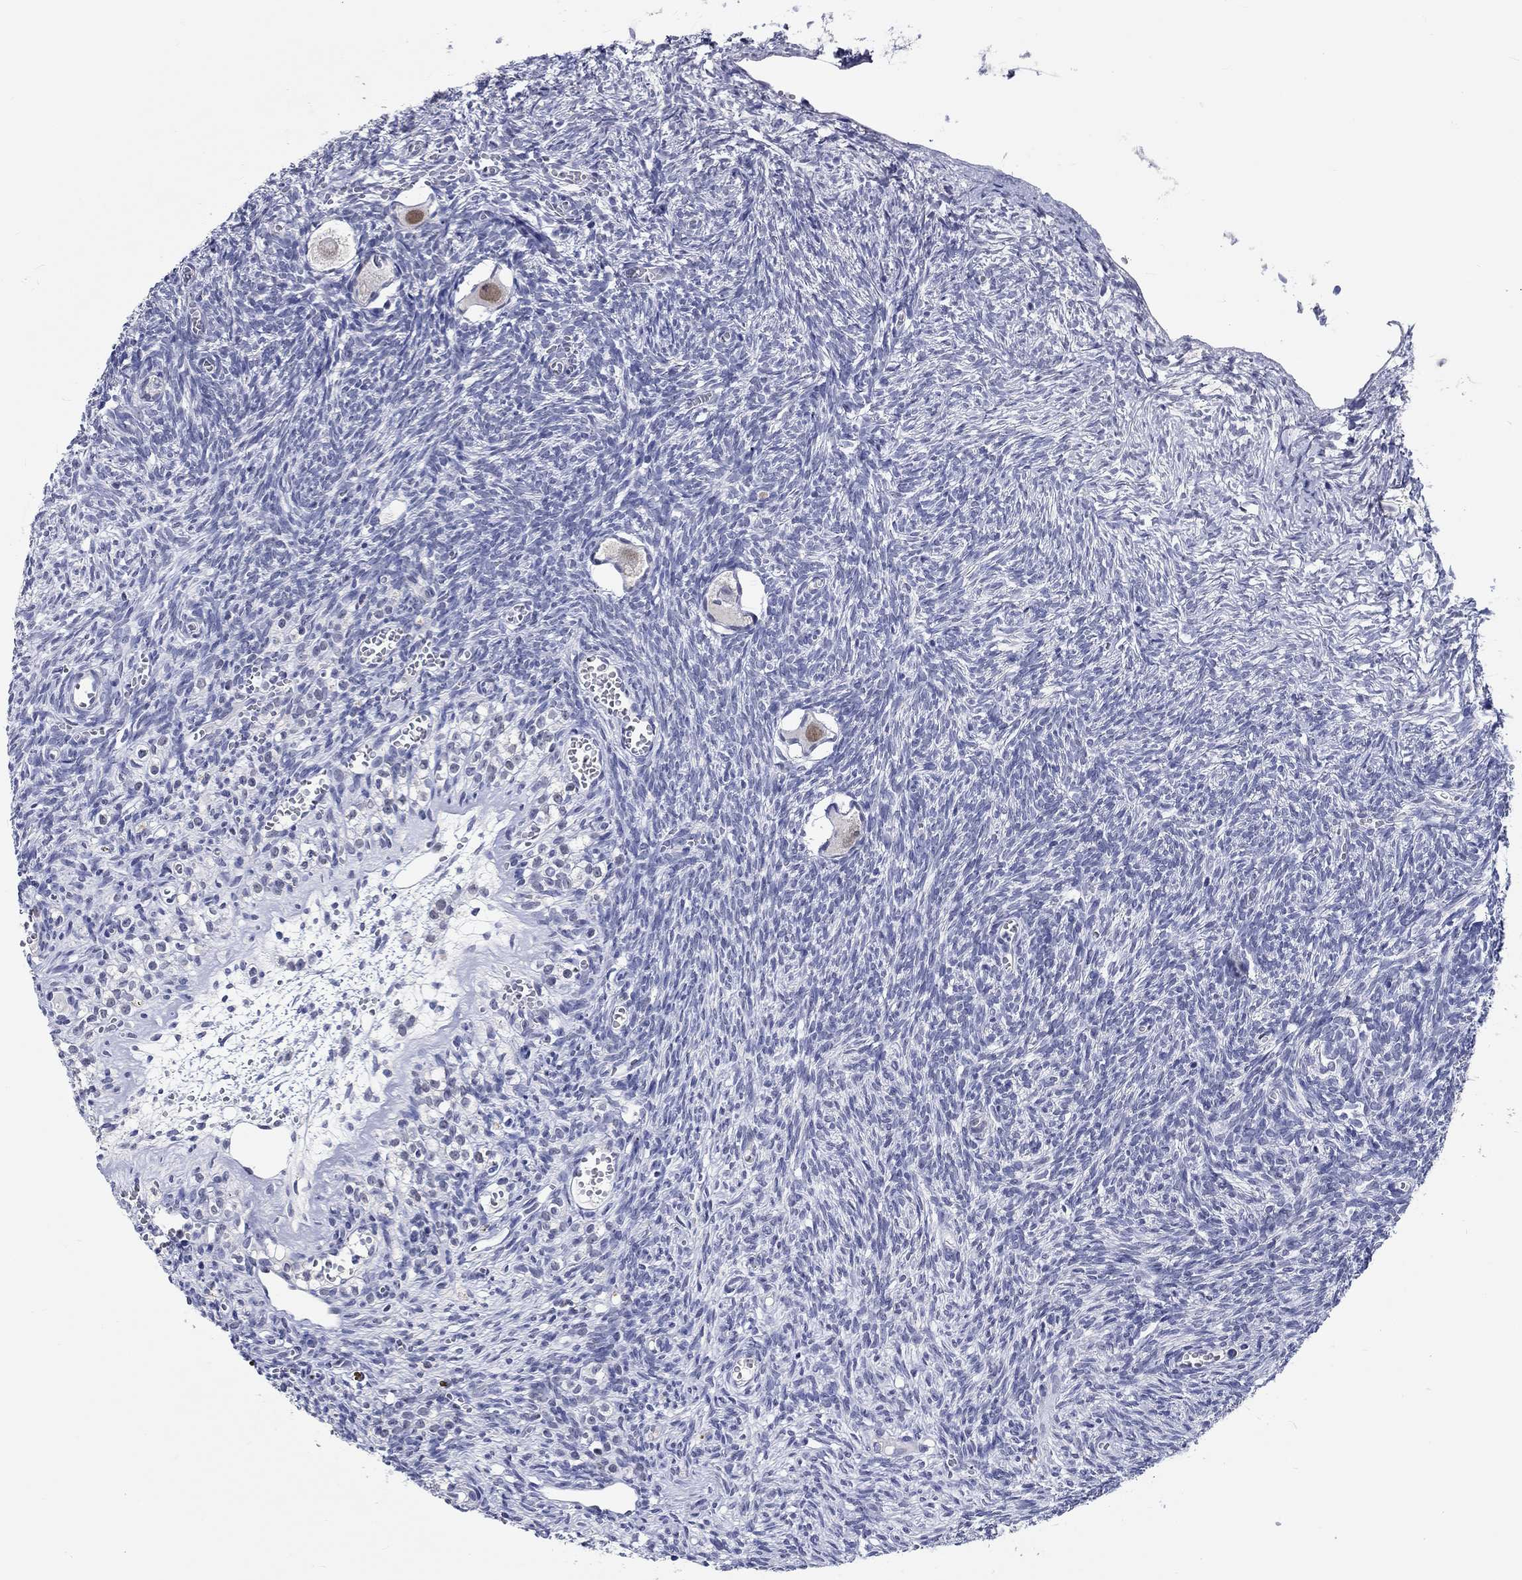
{"staining": {"intensity": "moderate", "quantity": "<25%", "location": "nuclear"}, "tissue": "ovary", "cell_type": "Follicle cells", "image_type": "normal", "snomed": [{"axis": "morphology", "description": "Normal tissue, NOS"}, {"axis": "topography", "description": "Ovary"}], "caption": "This is an image of immunohistochemistry staining of normal ovary, which shows moderate expression in the nuclear of follicle cells.", "gene": "GRIN1", "patient": {"sex": "female", "age": 43}}